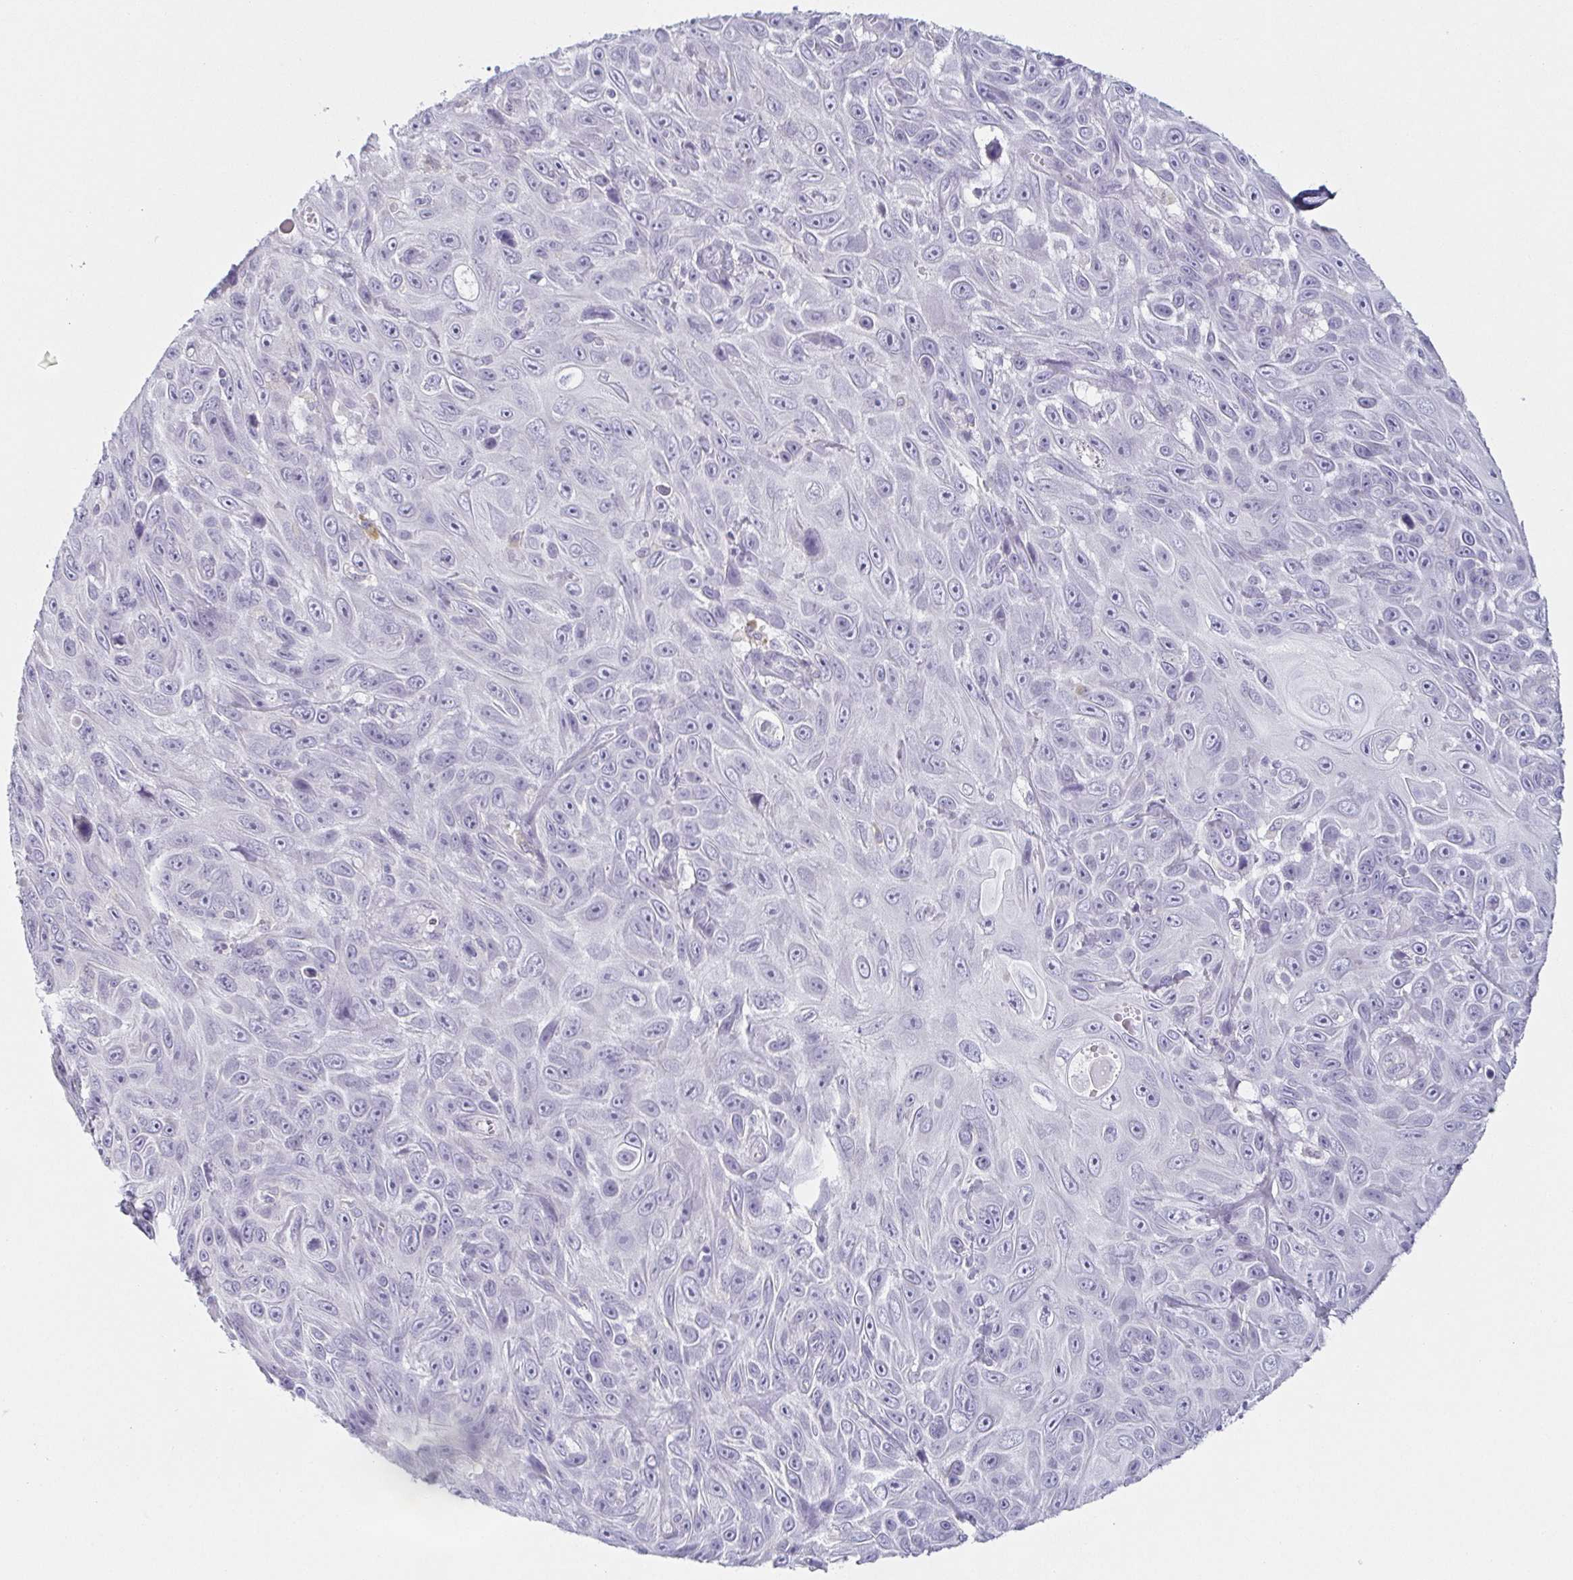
{"staining": {"intensity": "negative", "quantity": "none", "location": "none"}, "tissue": "skin cancer", "cell_type": "Tumor cells", "image_type": "cancer", "snomed": [{"axis": "morphology", "description": "Squamous cell carcinoma, NOS"}, {"axis": "topography", "description": "Skin"}], "caption": "Human skin cancer (squamous cell carcinoma) stained for a protein using IHC demonstrates no staining in tumor cells.", "gene": "PRR27", "patient": {"sex": "male", "age": 82}}